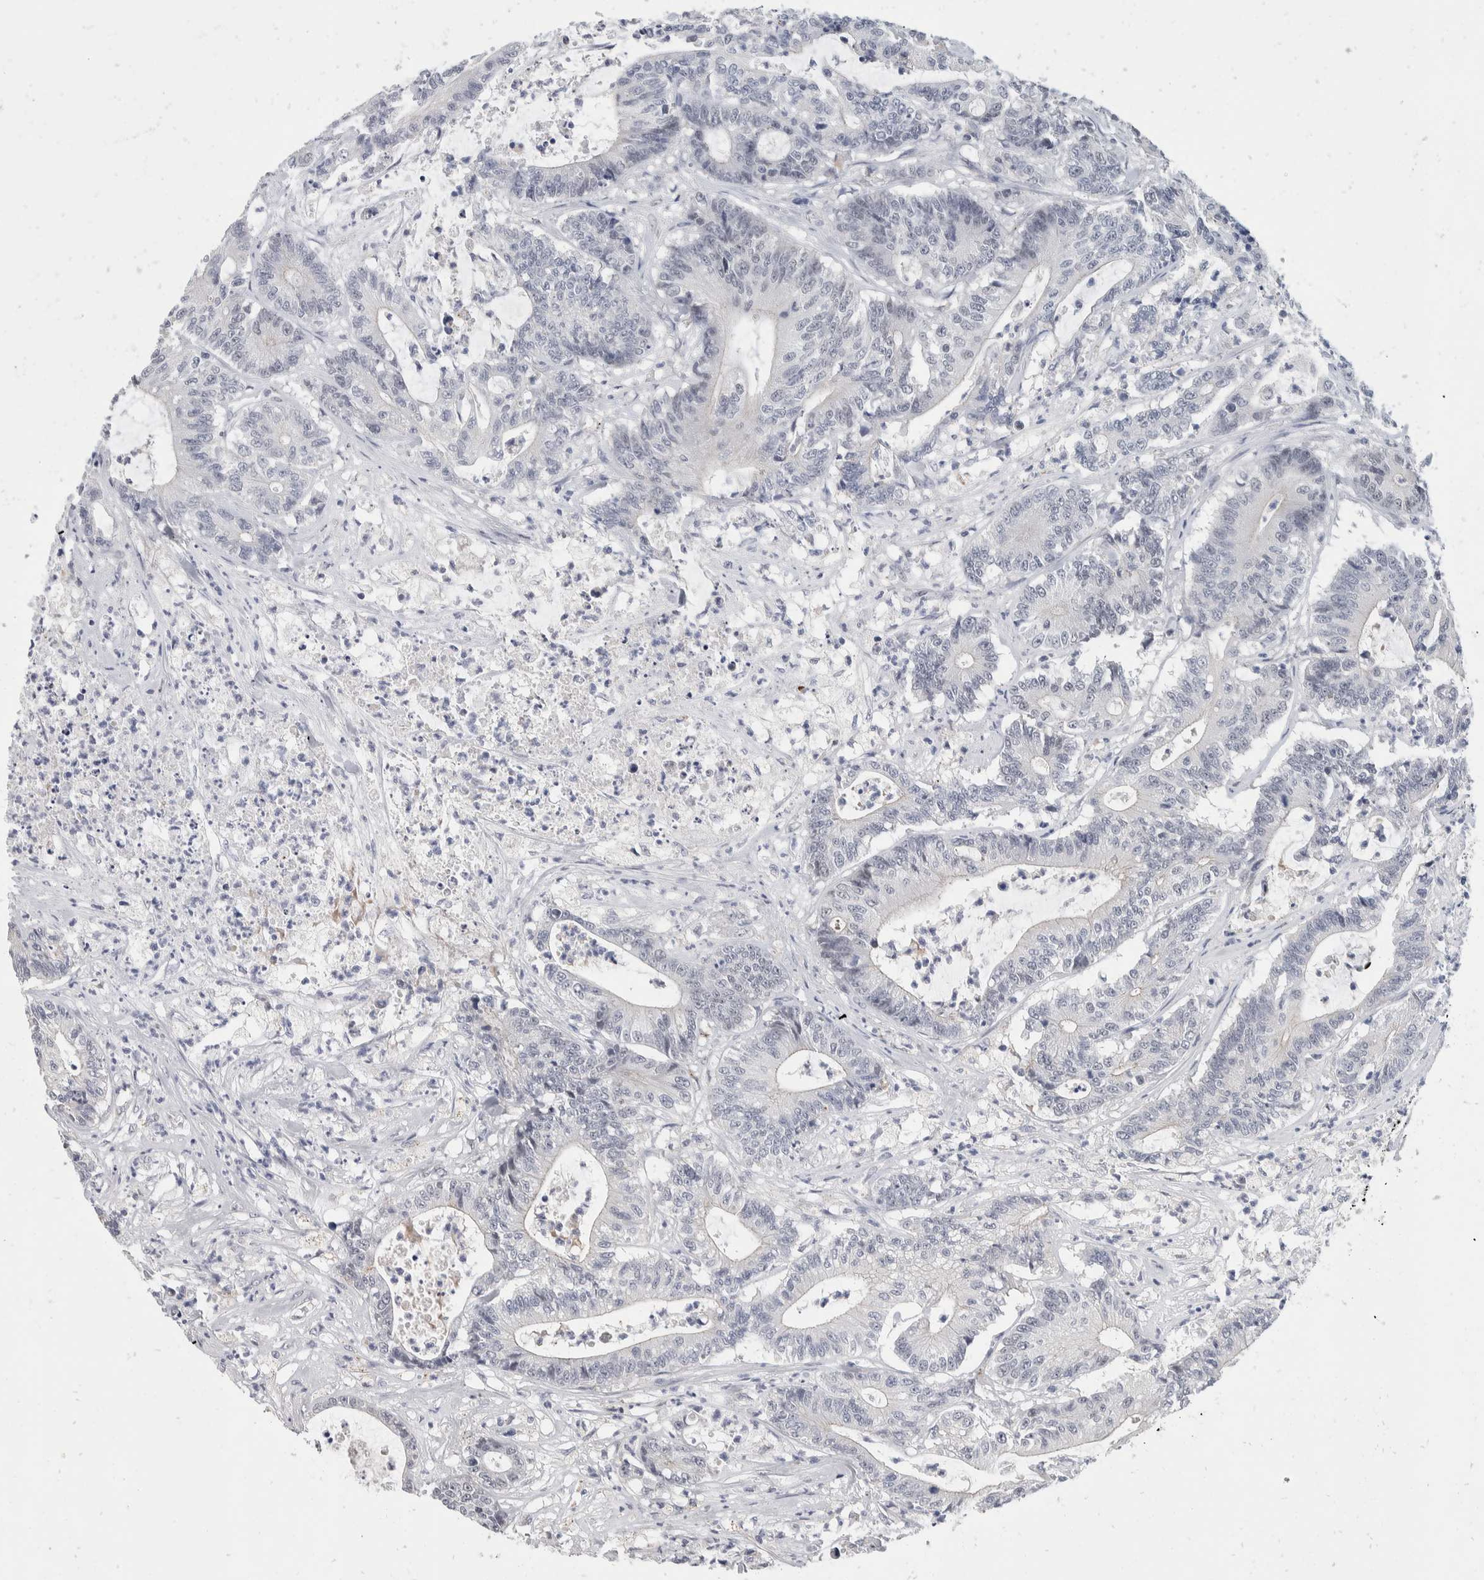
{"staining": {"intensity": "negative", "quantity": "none", "location": "none"}, "tissue": "colorectal cancer", "cell_type": "Tumor cells", "image_type": "cancer", "snomed": [{"axis": "morphology", "description": "Adenocarcinoma, NOS"}, {"axis": "topography", "description": "Colon"}], "caption": "Tumor cells are negative for protein expression in human adenocarcinoma (colorectal).", "gene": "CATSPERD", "patient": {"sex": "female", "age": 84}}